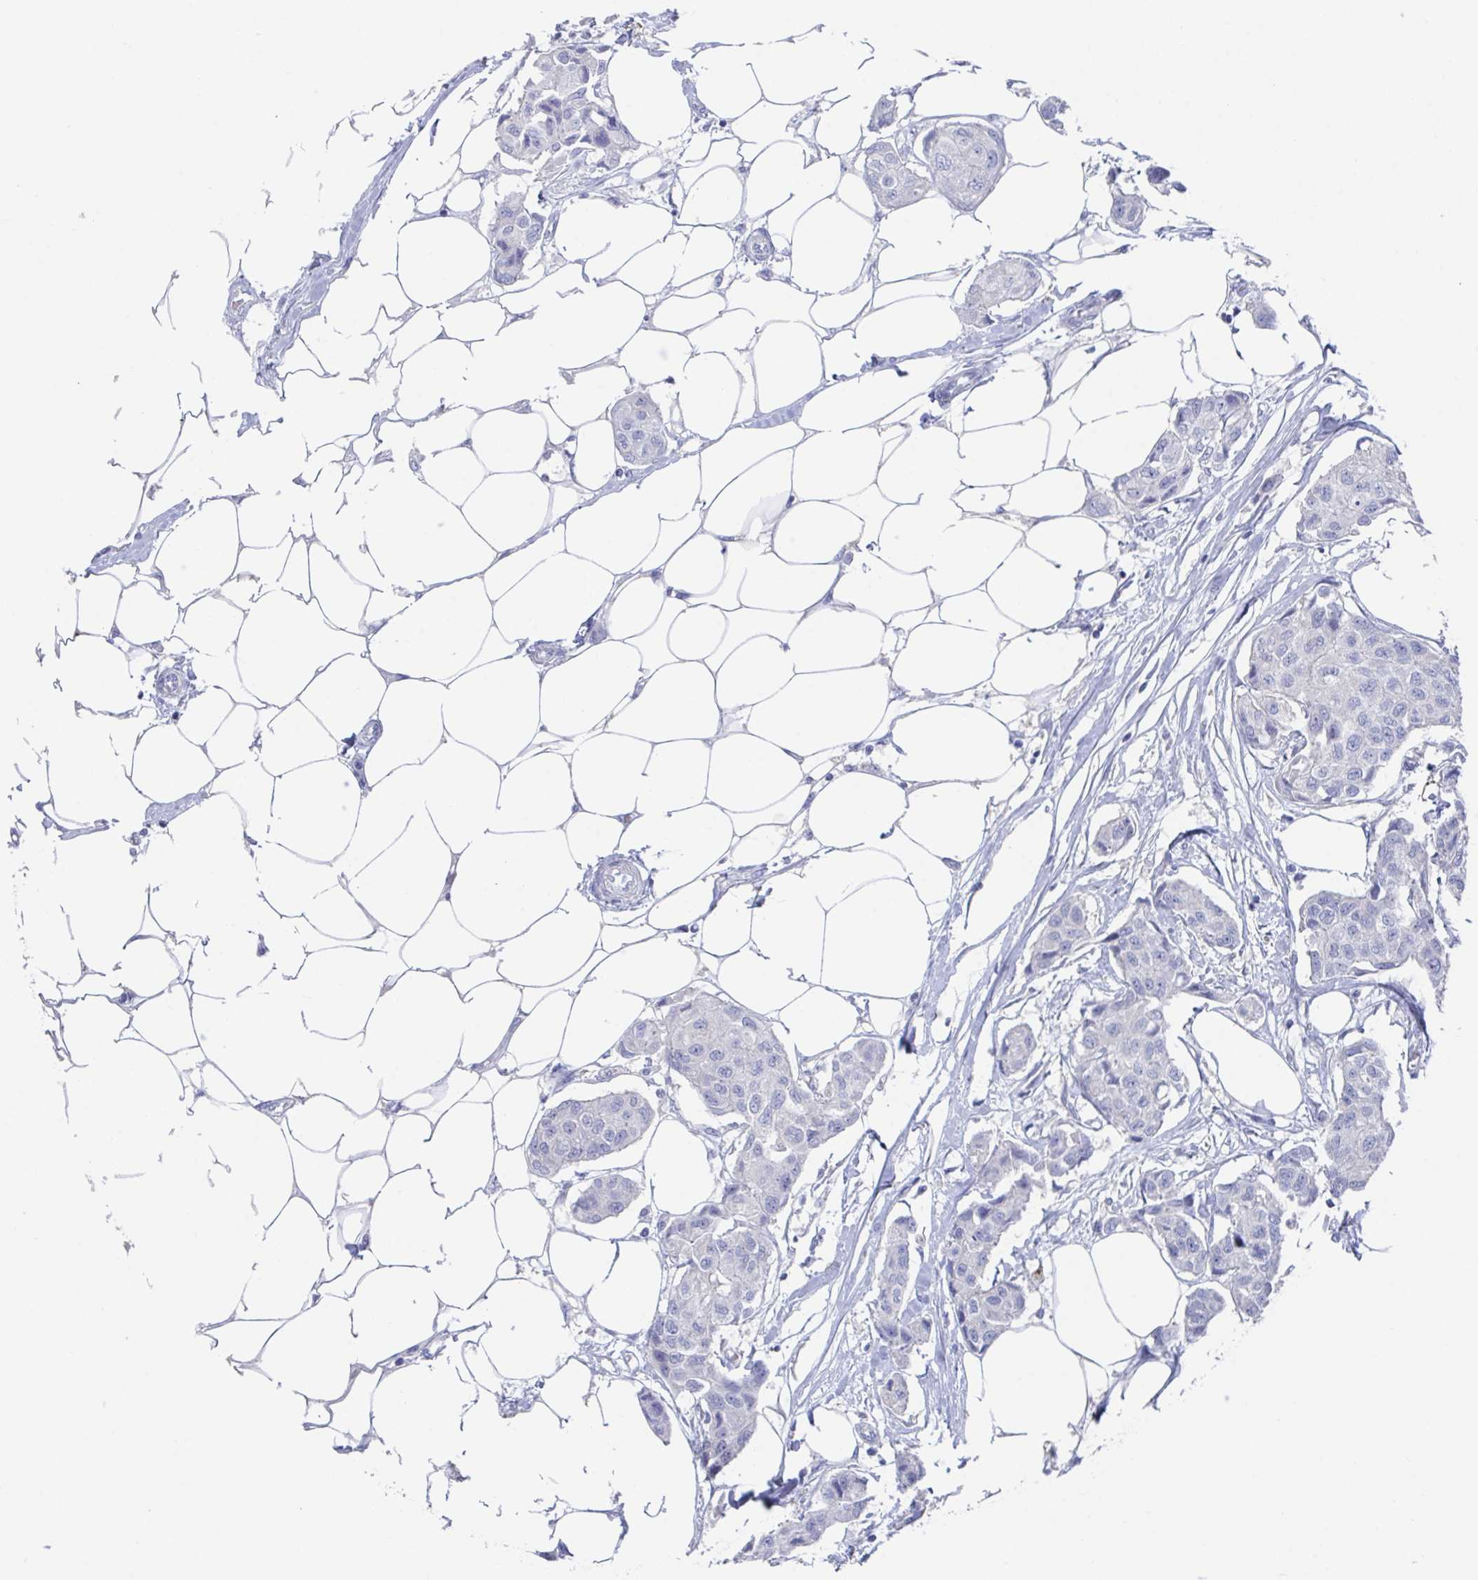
{"staining": {"intensity": "negative", "quantity": "none", "location": "none"}, "tissue": "breast cancer", "cell_type": "Tumor cells", "image_type": "cancer", "snomed": [{"axis": "morphology", "description": "Duct carcinoma"}, {"axis": "topography", "description": "Breast"}, {"axis": "topography", "description": "Lymph node"}], "caption": "Breast cancer (invasive ductal carcinoma) was stained to show a protein in brown. There is no significant positivity in tumor cells. (Brightfield microscopy of DAB IHC at high magnification).", "gene": "KCNK5", "patient": {"sex": "female", "age": 80}}